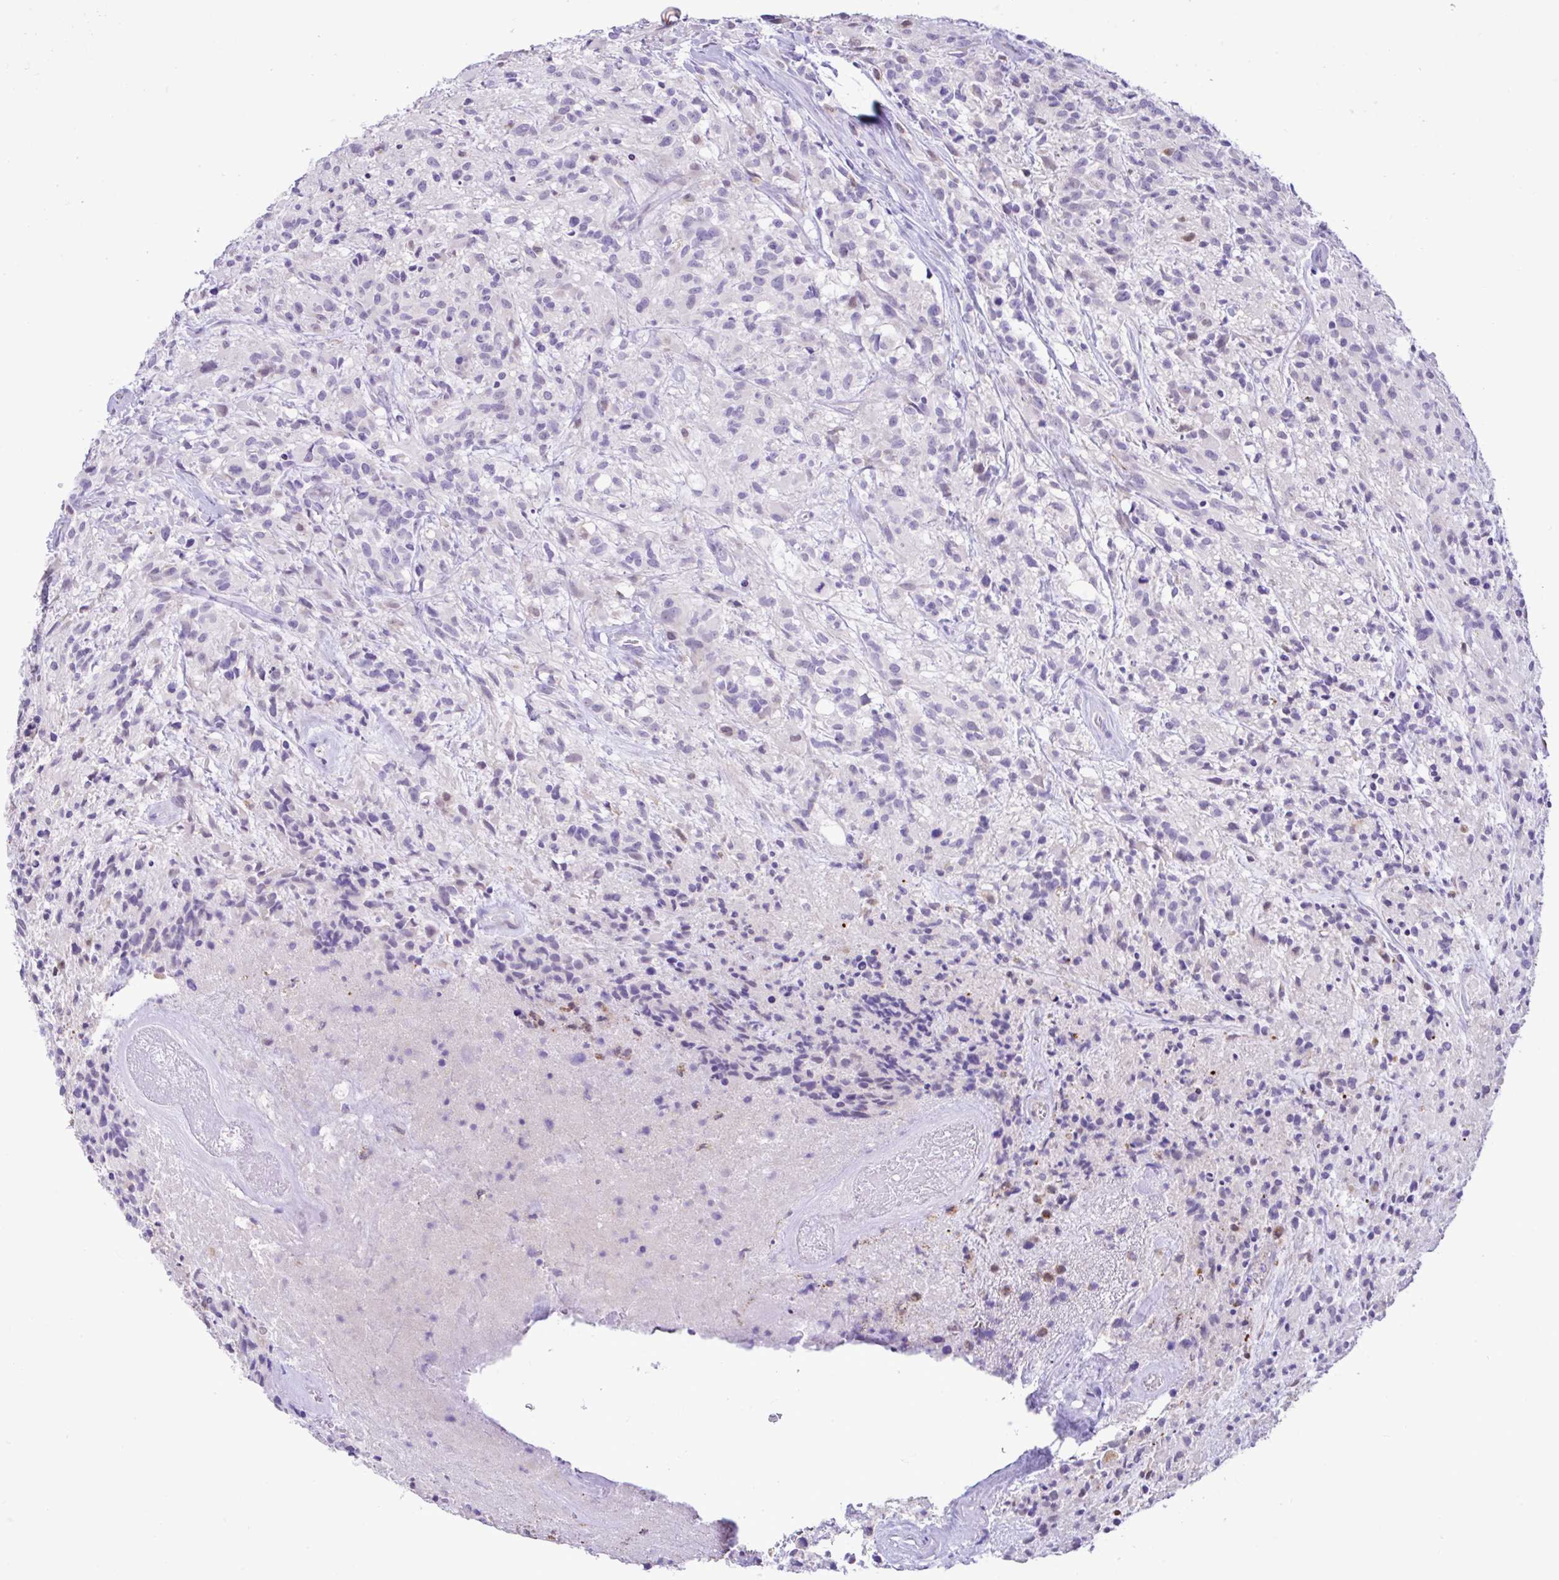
{"staining": {"intensity": "negative", "quantity": "none", "location": "none"}, "tissue": "glioma", "cell_type": "Tumor cells", "image_type": "cancer", "snomed": [{"axis": "morphology", "description": "Glioma, malignant, High grade"}, {"axis": "topography", "description": "Brain"}], "caption": "Tumor cells show no significant protein expression in high-grade glioma (malignant).", "gene": "ANO4", "patient": {"sex": "female", "age": 67}}